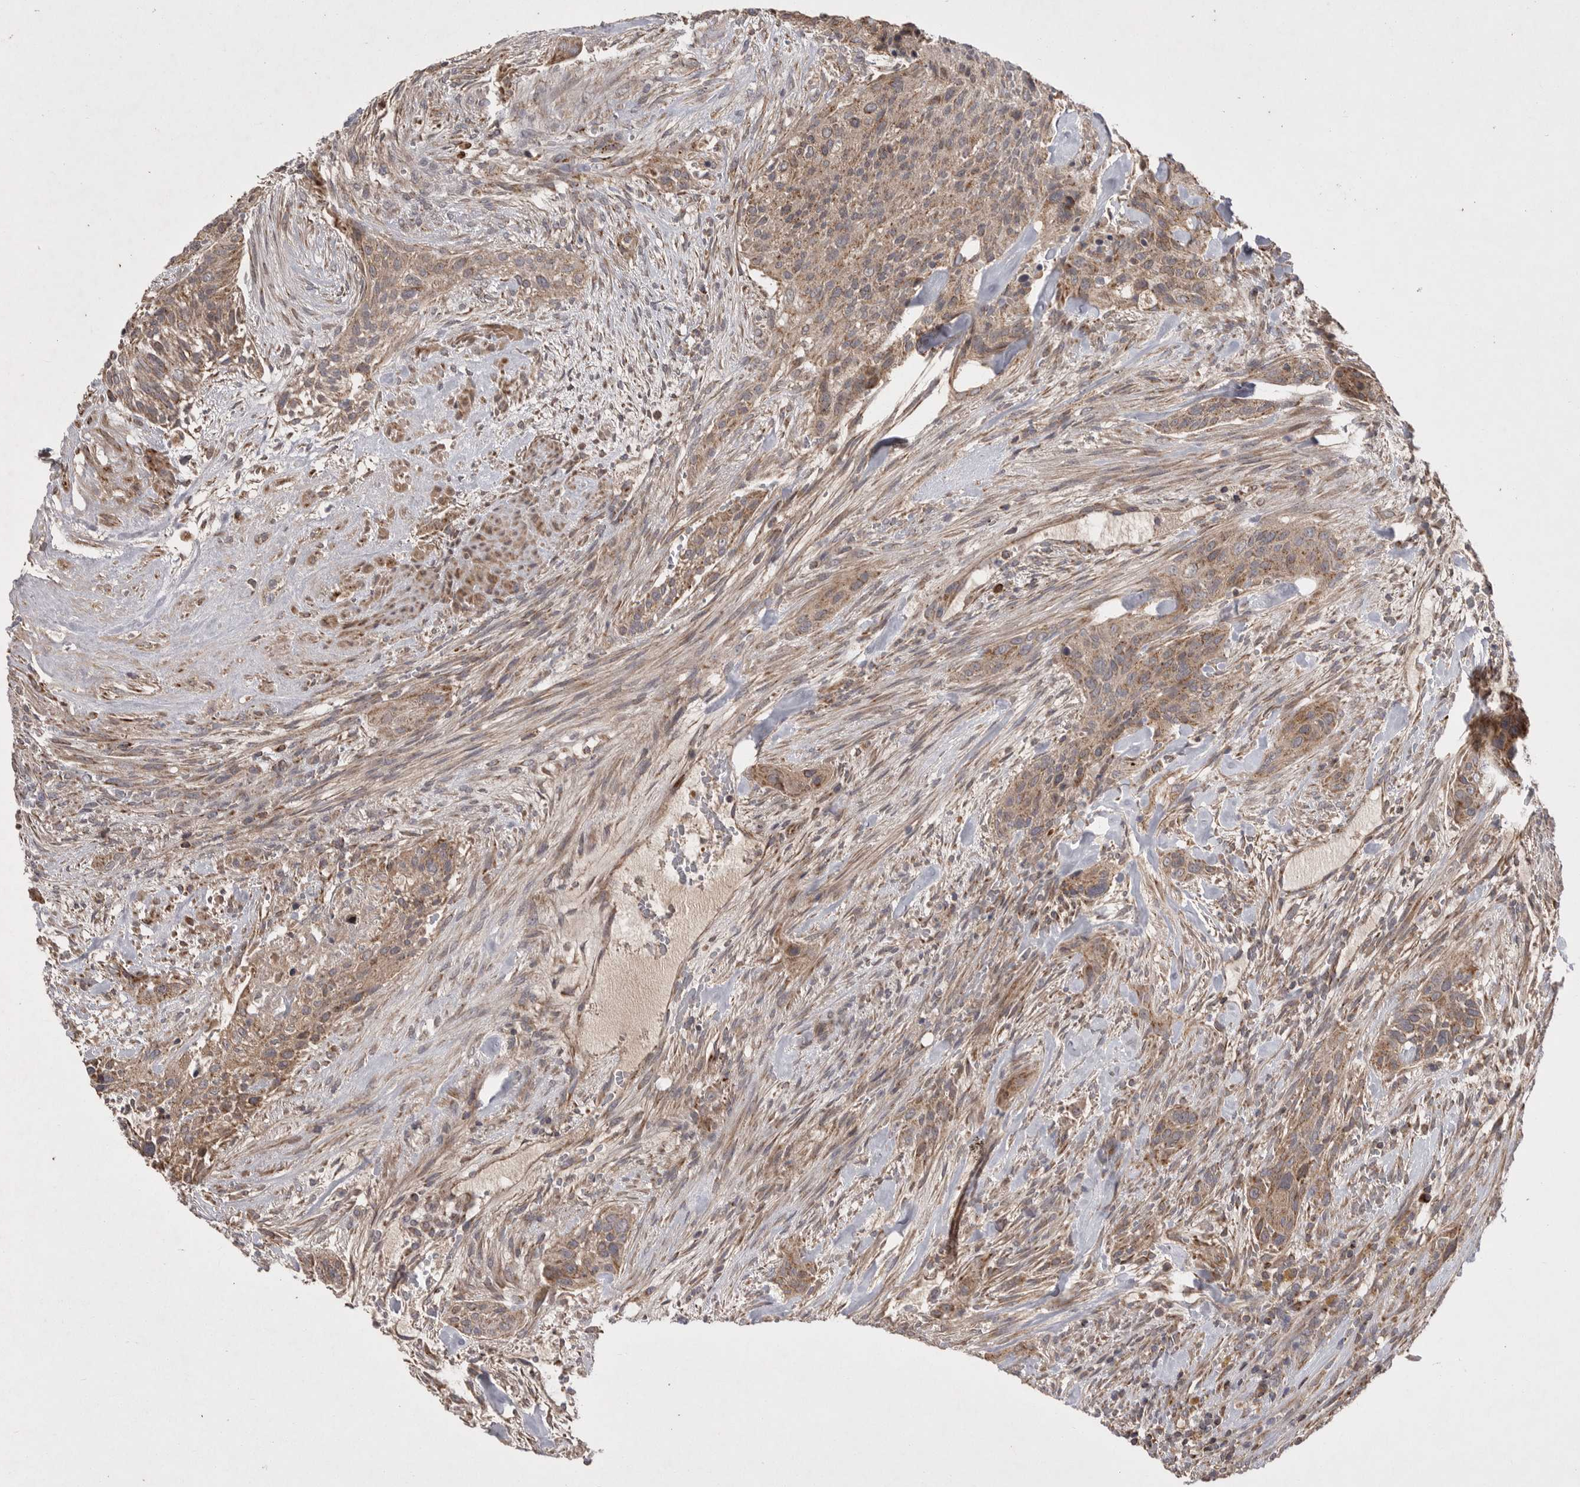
{"staining": {"intensity": "moderate", "quantity": ">75%", "location": "cytoplasmic/membranous"}, "tissue": "urothelial cancer", "cell_type": "Tumor cells", "image_type": "cancer", "snomed": [{"axis": "morphology", "description": "Urothelial carcinoma, High grade"}, {"axis": "topography", "description": "Urinary bladder"}], "caption": "Protein expression analysis of human urothelial carcinoma (high-grade) reveals moderate cytoplasmic/membranous positivity in approximately >75% of tumor cells. The staining was performed using DAB, with brown indicating positive protein expression. Nuclei are stained blue with hematoxylin.", "gene": "KYAT3", "patient": {"sex": "male", "age": 35}}